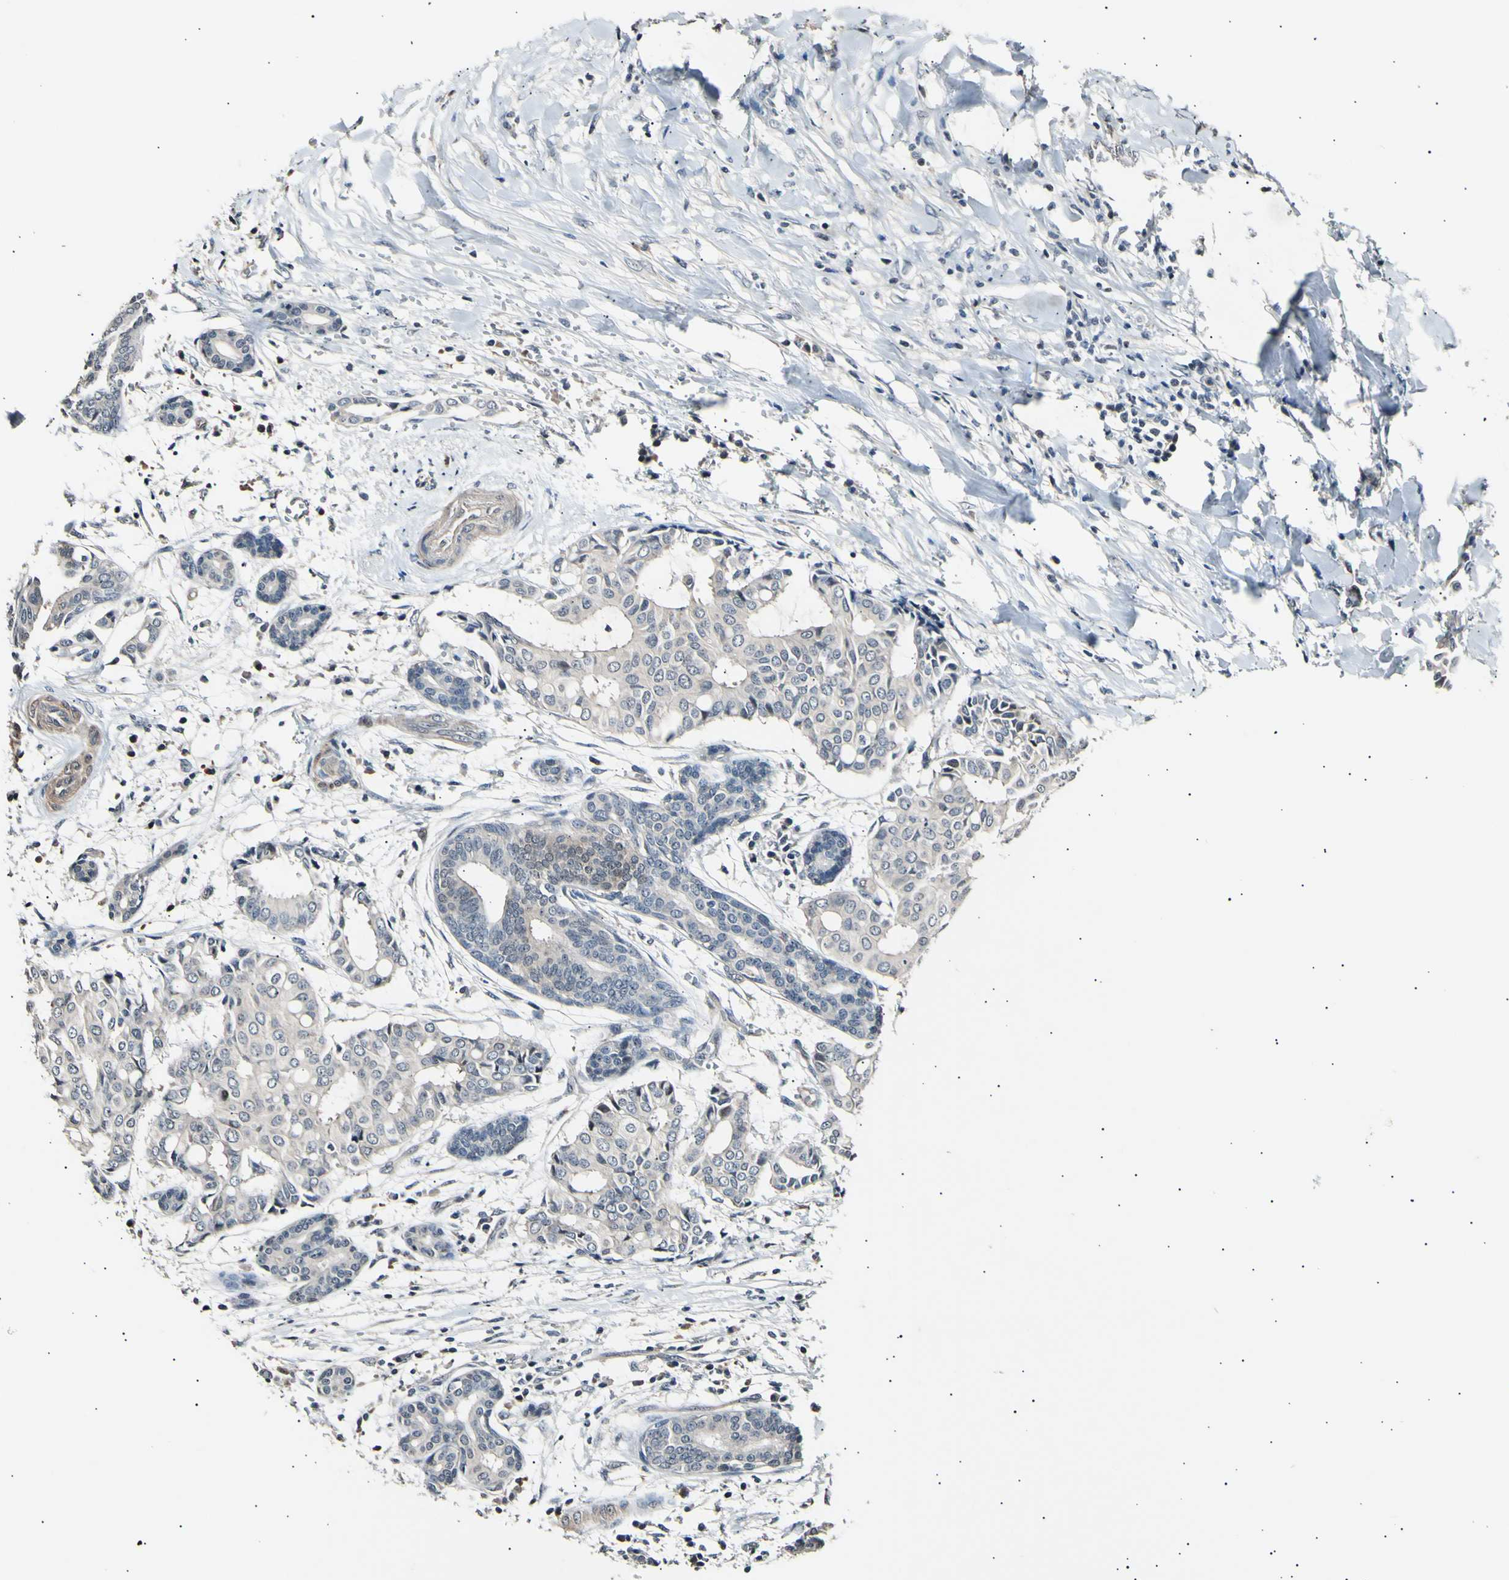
{"staining": {"intensity": "negative", "quantity": "none", "location": "none"}, "tissue": "head and neck cancer", "cell_type": "Tumor cells", "image_type": "cancer", "snomed": [{"axis": "morphology", "description": "Adenocarcinoma, NOS"}, {"axis": "topography", "description": "Salivary gland"}, {"axis": "topography", "description": "Head-Neck"}], "caption": "This is an IHC histopathology image of head and neck adenocarcinoma. There is no positivity in tumor cells.", "gene": "AK1", "patient": {"sex": "female", "age": 59}}